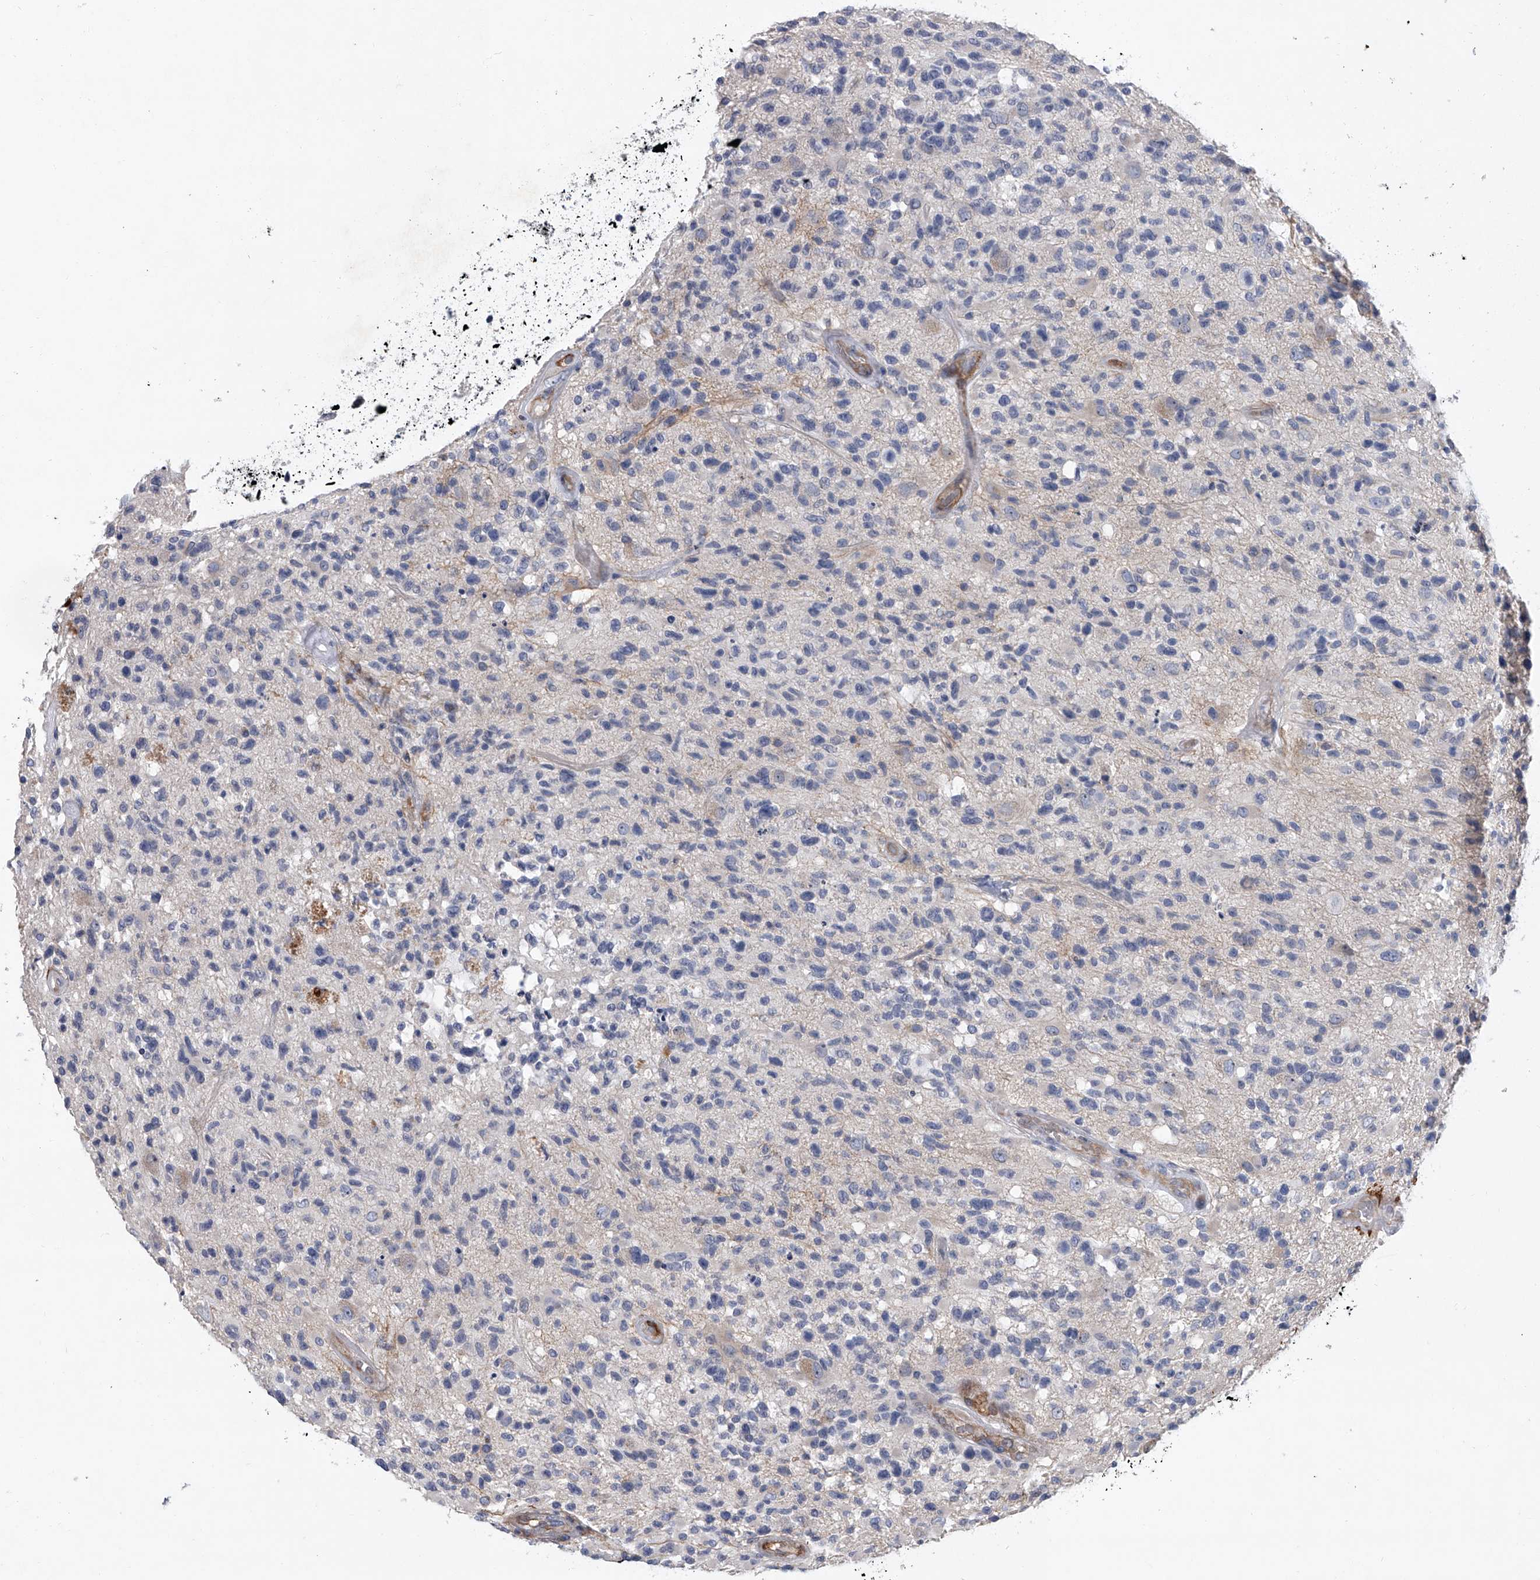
{"staining": {"intensity": "negative", "quantity": "none", "location": "none"}, "tissue": "glioma", "cell_type": "Tumor cells", "image_type": "cancer", "snomed": [{"axis": "morphology", "description": "Glioma, malignant, High grade"}, {"axis": "morphology", "description": "Glioblastoma, NOS"}, {"axis": "topography", "description": "Brain"}], "caption": "Tumor cells are negative for protein expression in human glioblastoma.", "gene": "ALG14", "patient": {"sex": "male", "age": 60}}